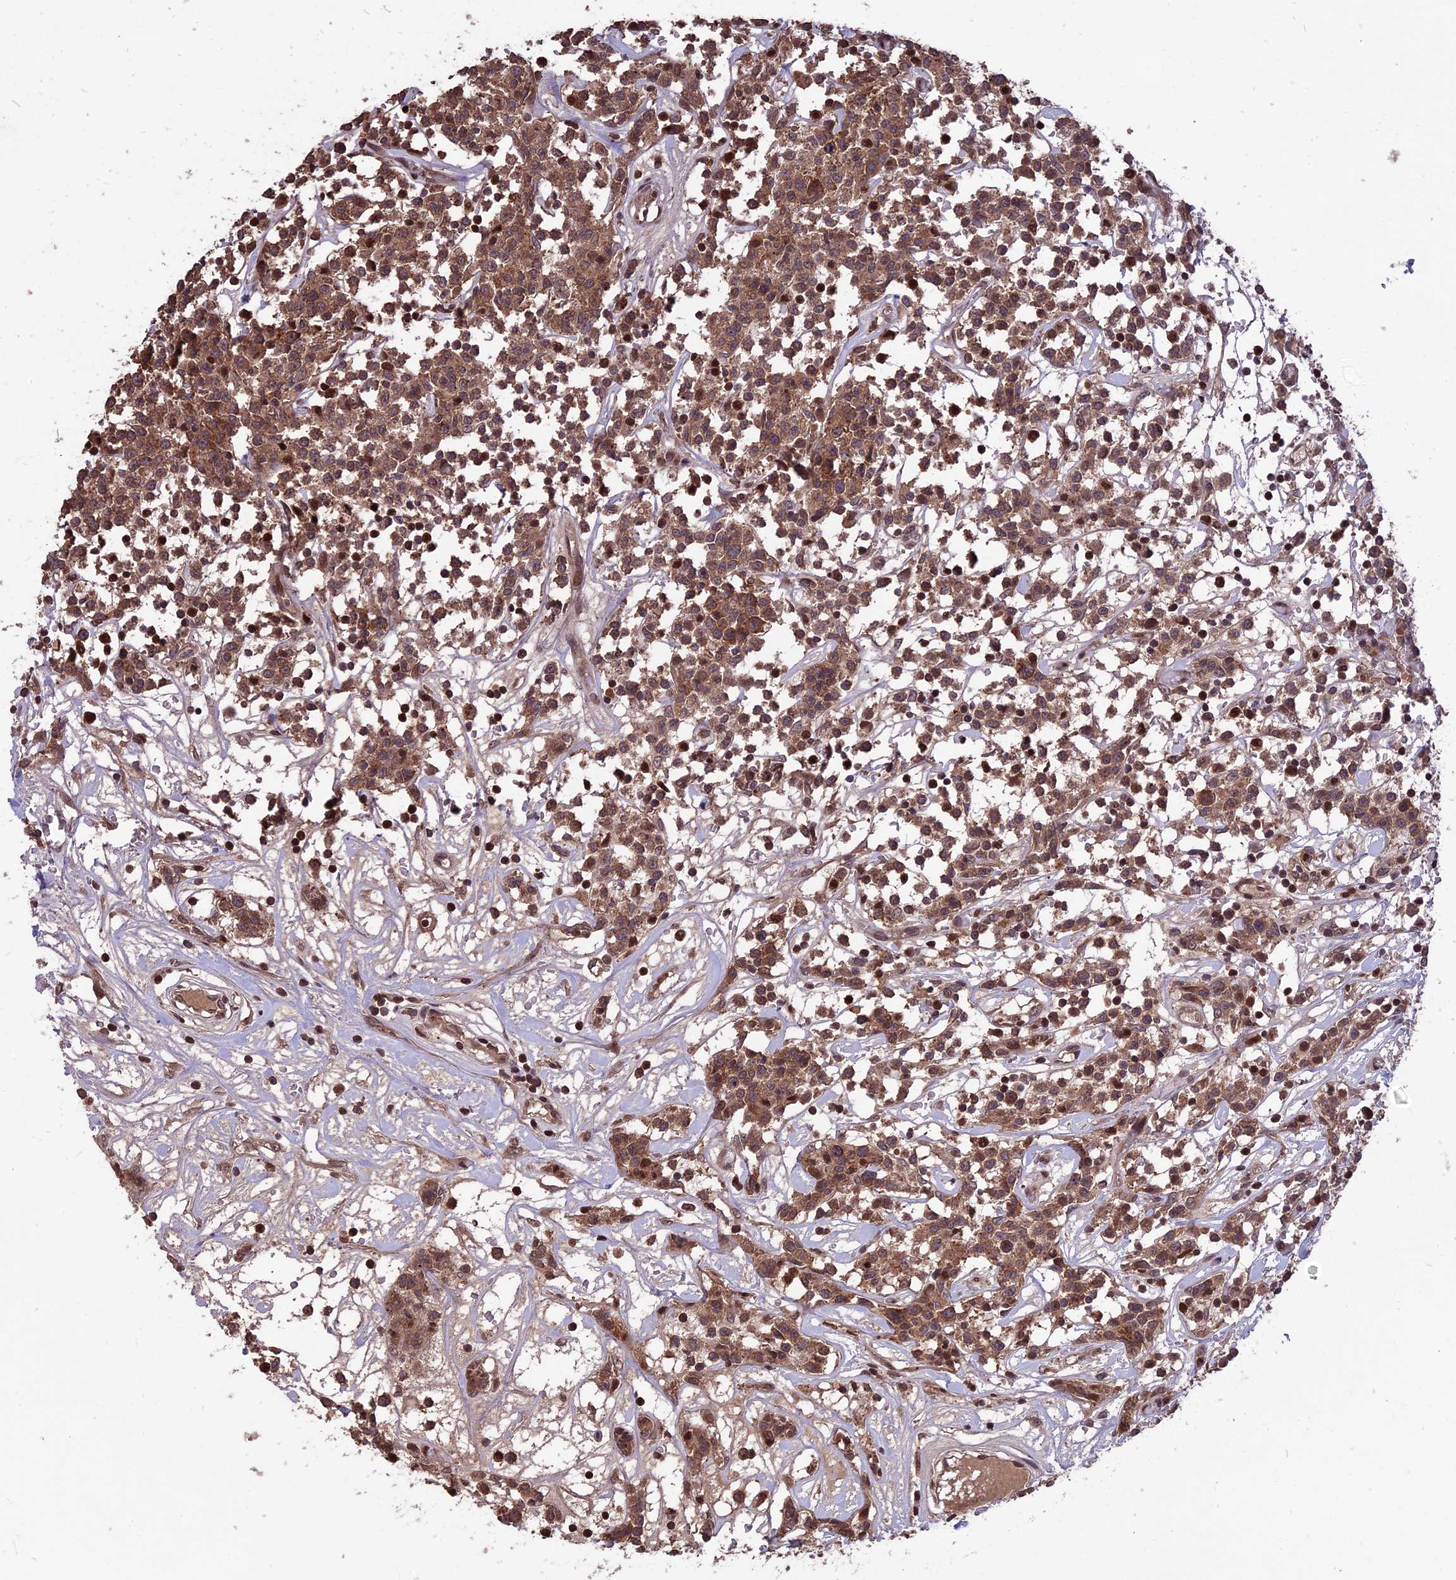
{"staining": {"intensity": "moderate", "quantity": ">75%", "location": "cytoplasmic/membranous,nuclear"}, "tissue": "lymphoma", "cell_type": "Tumor cells", "image_type": "cancer", "snomed": [{"axis": "morphology", "description": "Malignant lymphoma, non-Hodgkin's type, Low grade"}, {"axis": "topography", "description": "Small intestine"}], "caption": "Protein expression analysis of malignant lymphoma, non-Hodgkin's type (low-grade) displays moderate cytoplasmic/membranous and nuclear staining in about >75% of tumor cells.", "gene": "ZNF598", "patient": {"sex": "female", "age": 59}}